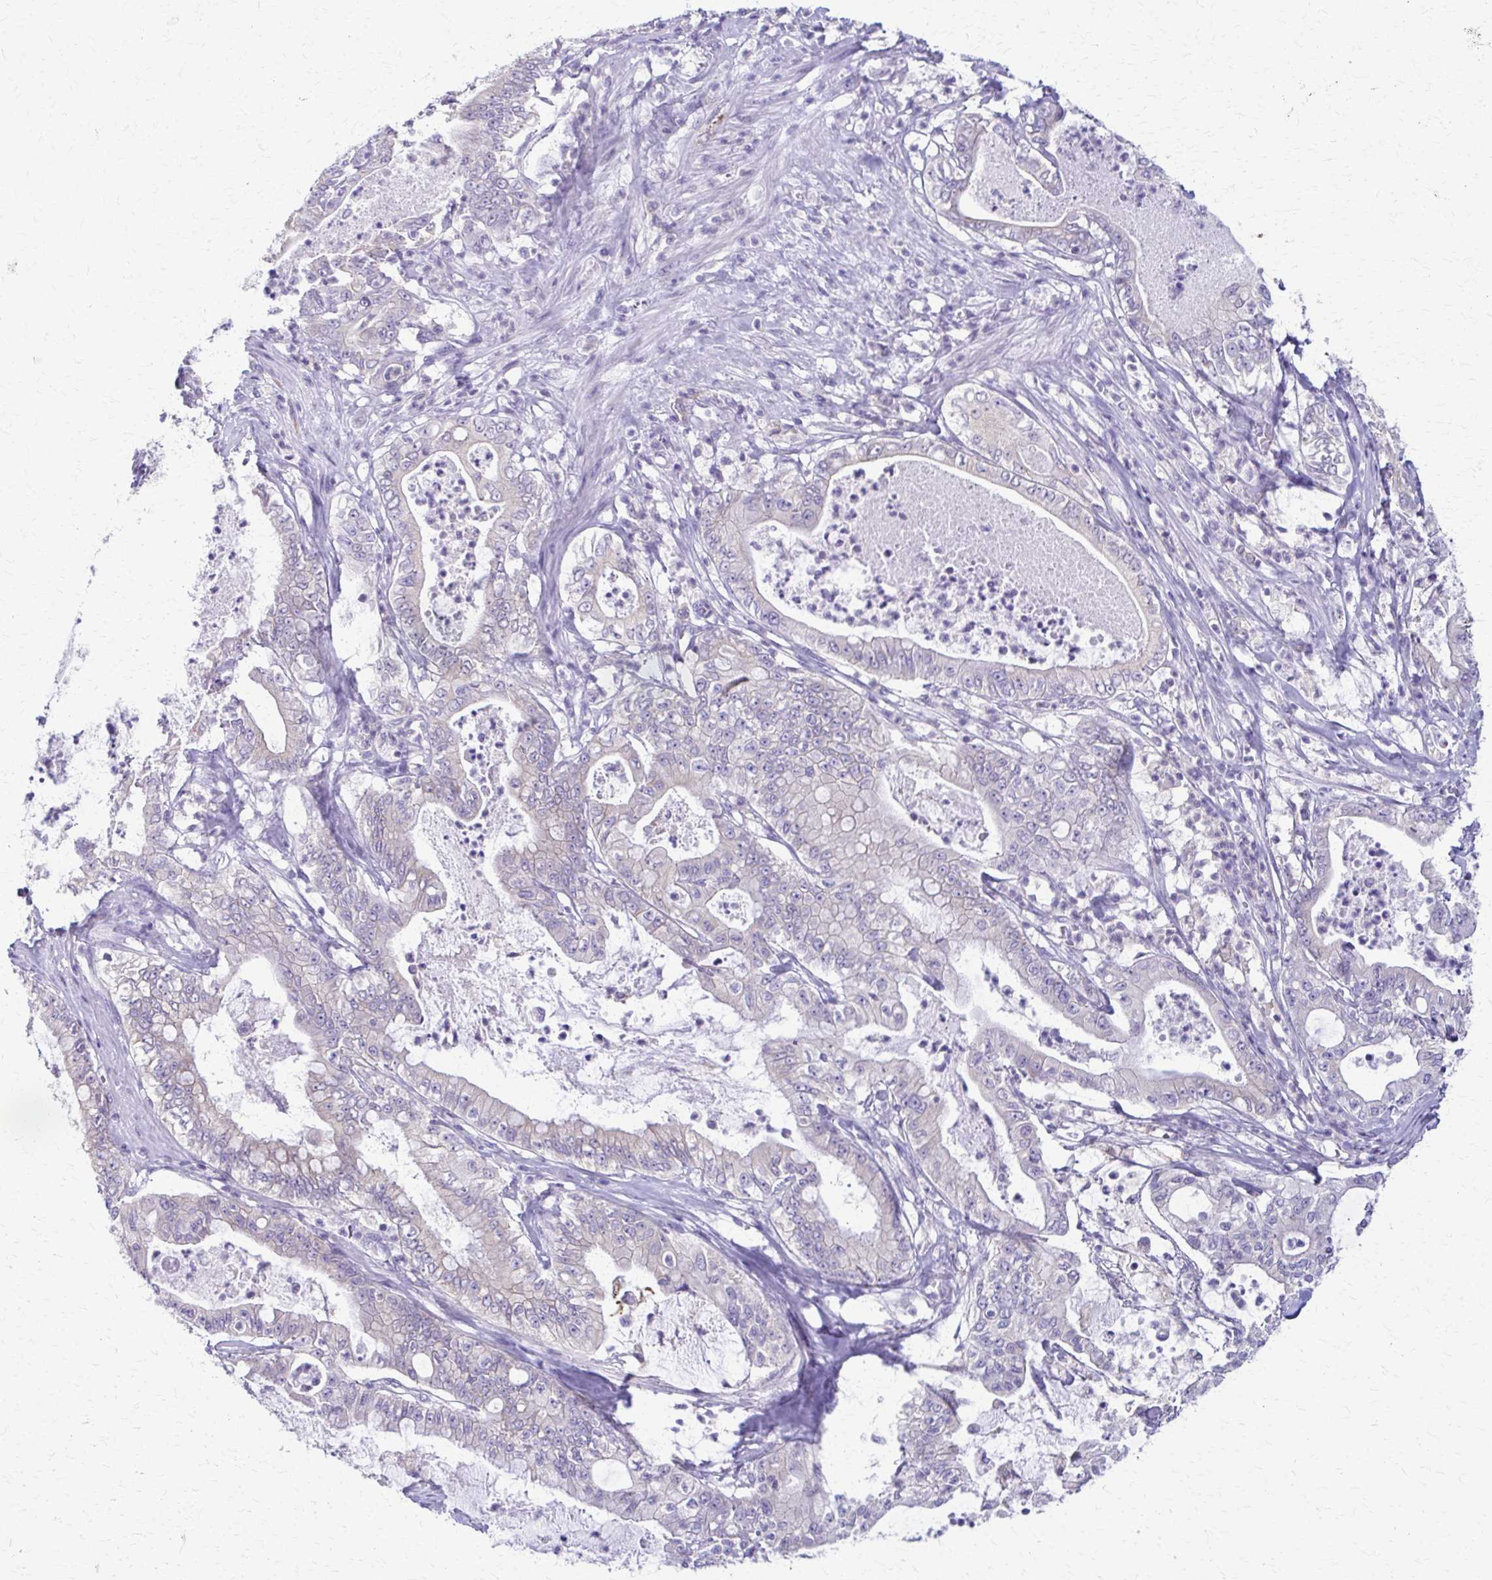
{"staining": {"intensity": "negative", "quantity": "none", "location": "none"}, "tissue": "pancreatic cancer", "cell_type": "Tumor cells", "image_type": "cancer", "snomed": [{"axis": "morphology", "description": "Adenocarcinoma, NOS"}, {"axis": "topography", "description": "Pancreas"}], "caption": "Human pancreatic cancer stained for a protein using IHC shows no positivity in tumor cells.", "gene": "PIK3AP1", "patient": {"sex": "male", "age": 71}}